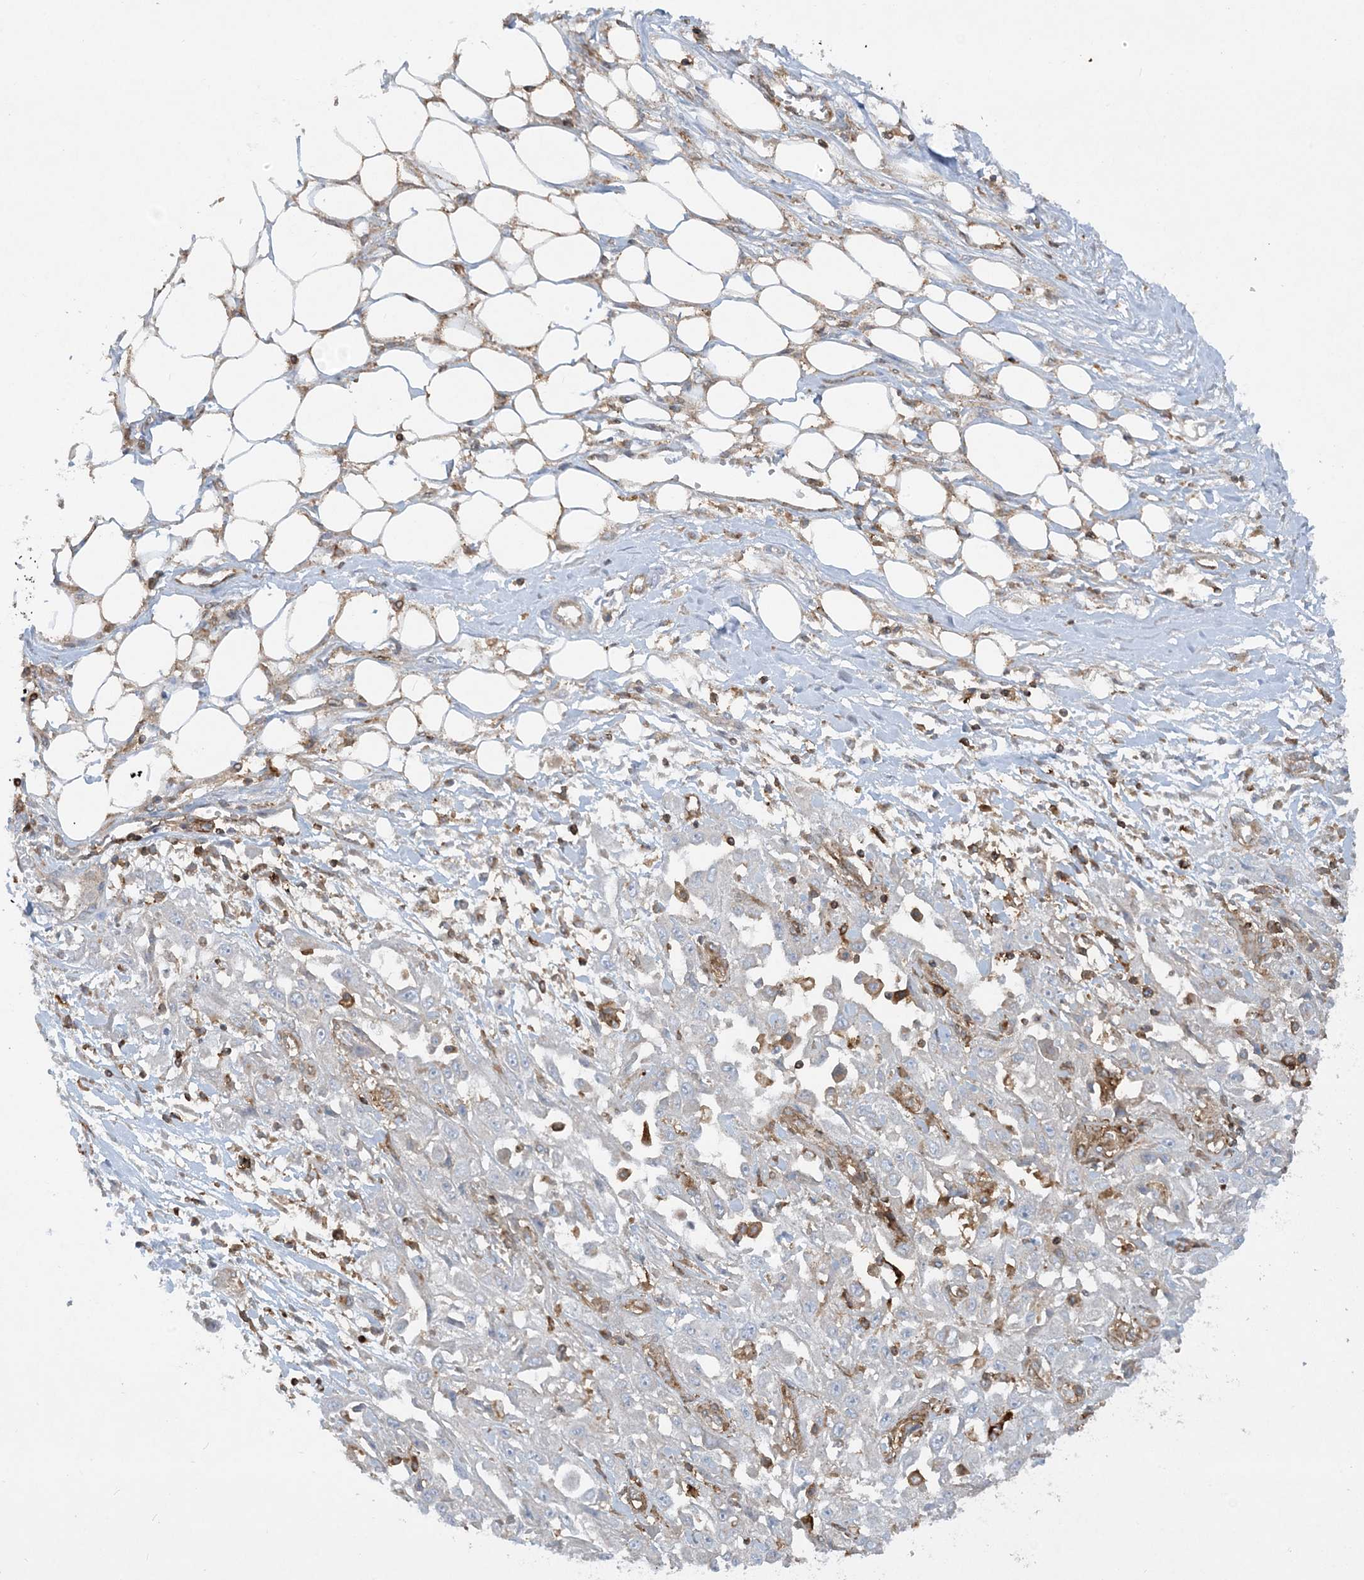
{"staining": {"intensity": "negative", "quantity": "none", "location": "none"}, "tissue": "skin cancer", "cell_type": "Tumor cells", "image_type": "cancer", "snomed": [{"axis": "morphology", "description": "Squamous cell carcinoma, NOS"}, {"axis": "morphology", "description": "Squamous cell carcinoma, metastatic, NOS"}, {"axis": "topography", "description": "Skin"}, {"axis": "topography", "description": "Lymph node"}], "caption": "This is an immunohistochemistry photomicrograph of skin cancer (metastatic squamous cell carcinoma). There is no expression in tumor cells.", "gene": "HLA-E", "patient": {"sex": "male", "age": 75}}